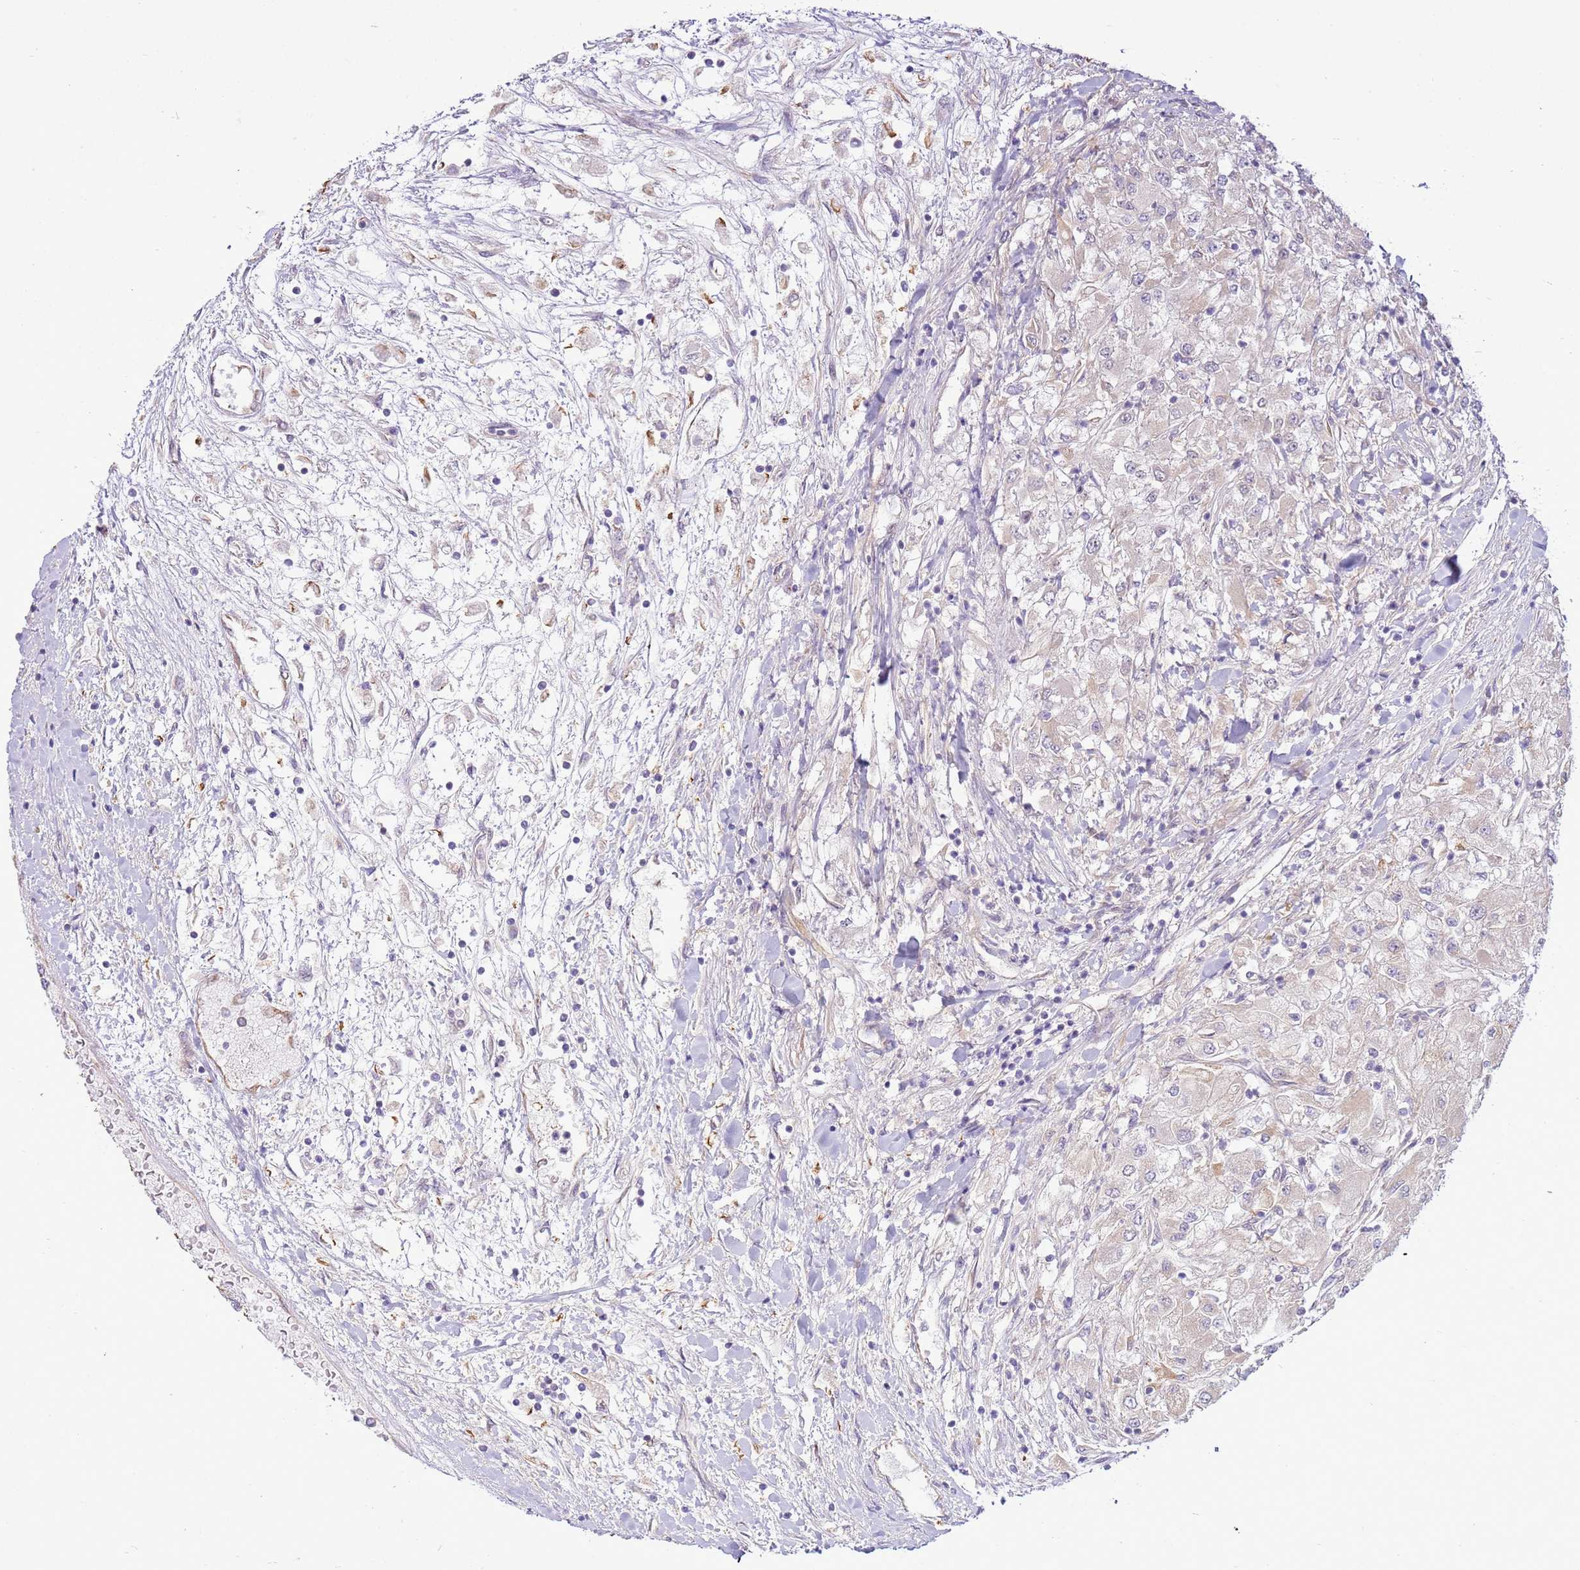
{"staining": {"intensity": "moderate", "quantity": "25%-75%", "location": "cytoplasmic/membranous"}, "tissue": "renal cancer", "cell_type": "Tumor cells", "image_type": "cancer", "snomed": [{"axis": "morphology", "description": "Adenocarcinoma, NOS"}, {"axis": "topography", "description": "Kidney"}], "caption": "Tumor cells exhibit medium levels of moderate cytoplasmic/membranous positivity in approximately 25%-75% of cells in adenocarcinoma (renal).", "gene": "SCARA3", "patient": {"sex": "male", "age": 80}}